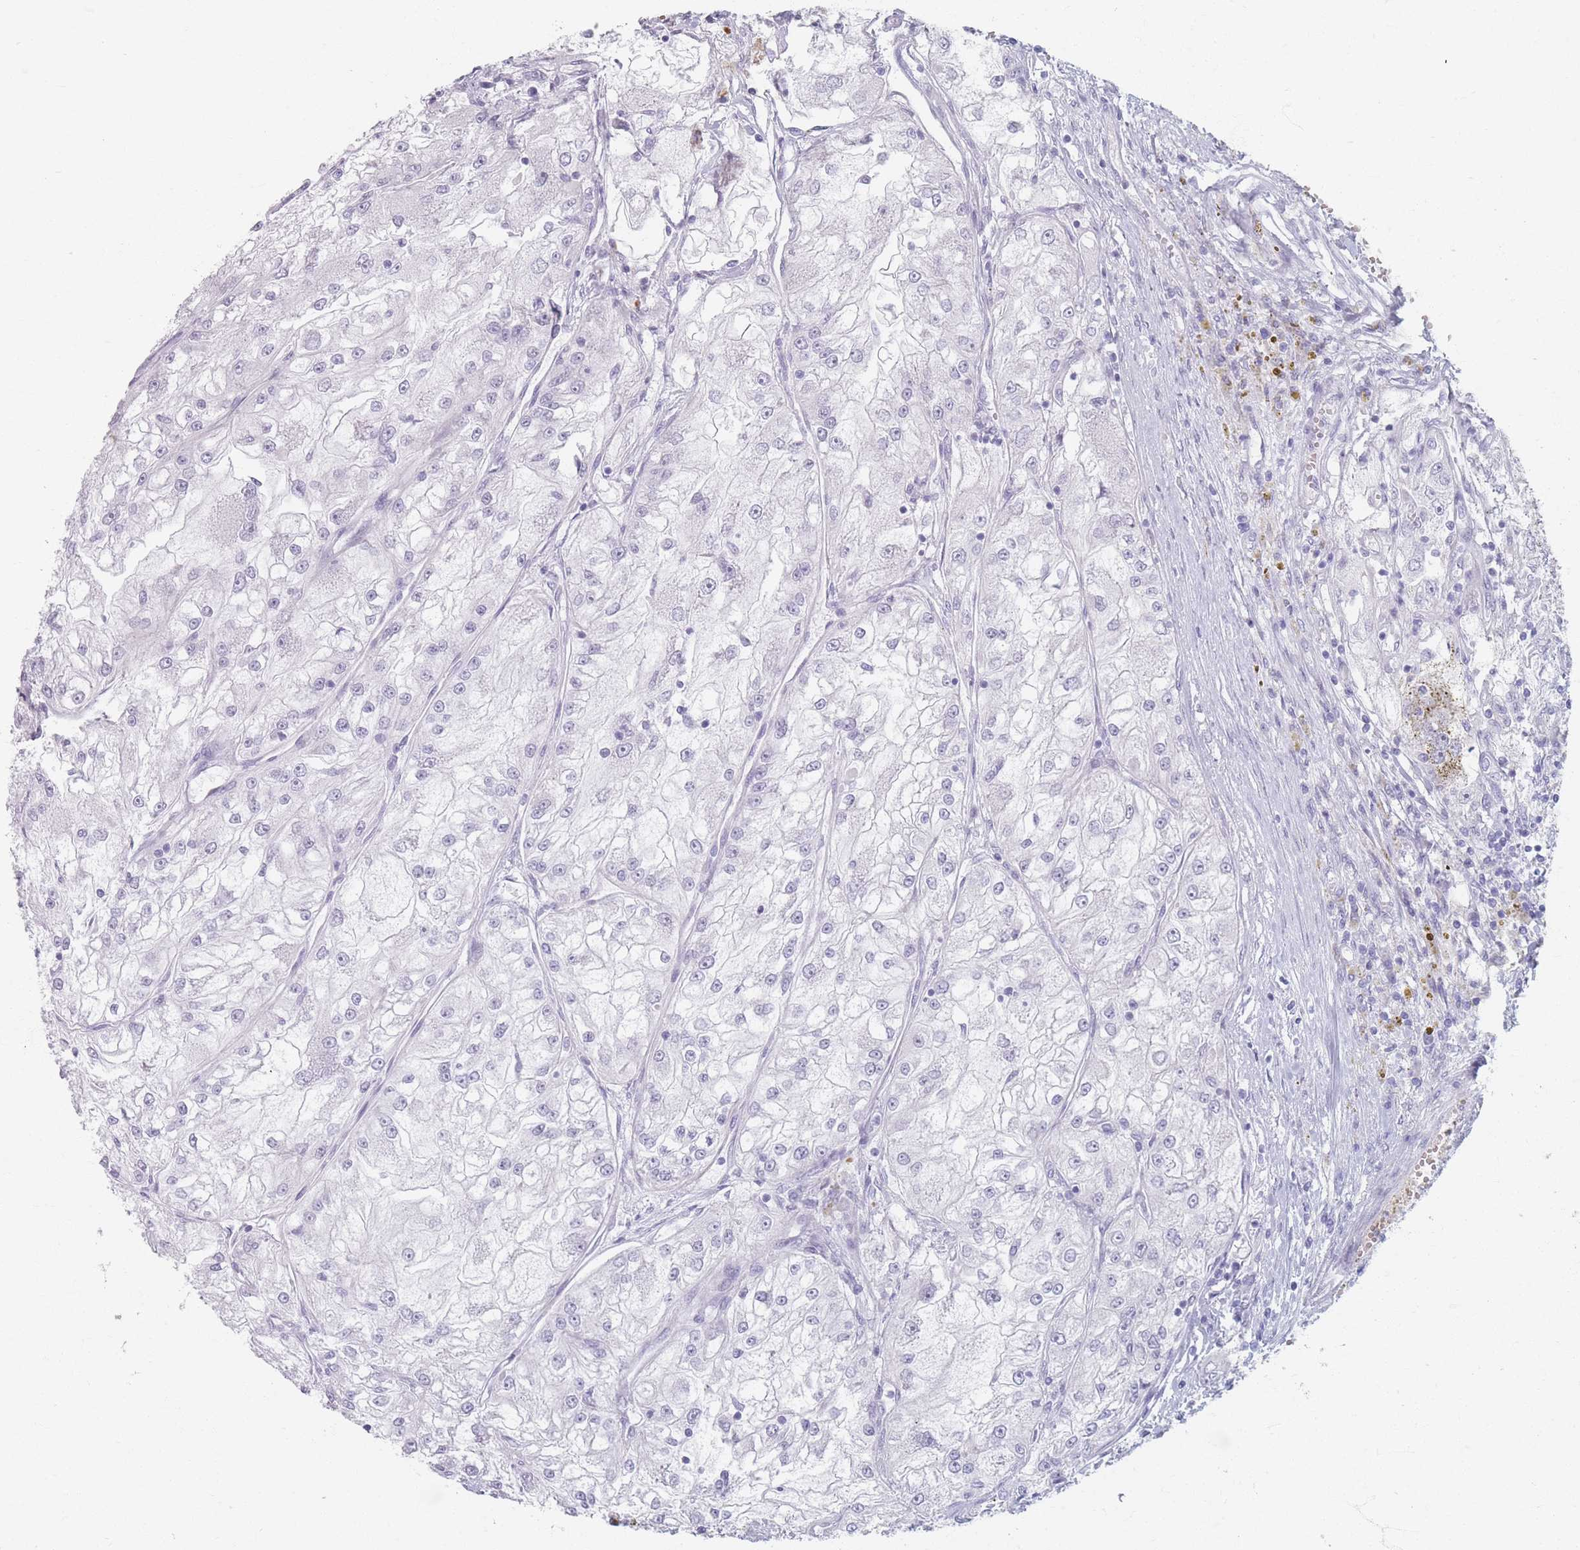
{"staining": {"intensity": "negative", "quantity": "none", "location": "none"}, "tissue": "renal cancer", "cell_type": "Tumor cells", "image_type": "cancer", "snomed": [{"axis": "morphology", "description": "Adenocarcinoma, NOS"}, {"axis": "topography", "description": "Kidney"}], "caption": "Immunohistochemistry (IHC) image of neoplastic tissue: human renal cancer stained with DAB (3,3'-diaminobenzidine) reveals no significant protein staining in tumor cells.", "gene": "PIGM", "patient": {"sex": "female", "age": 72}}